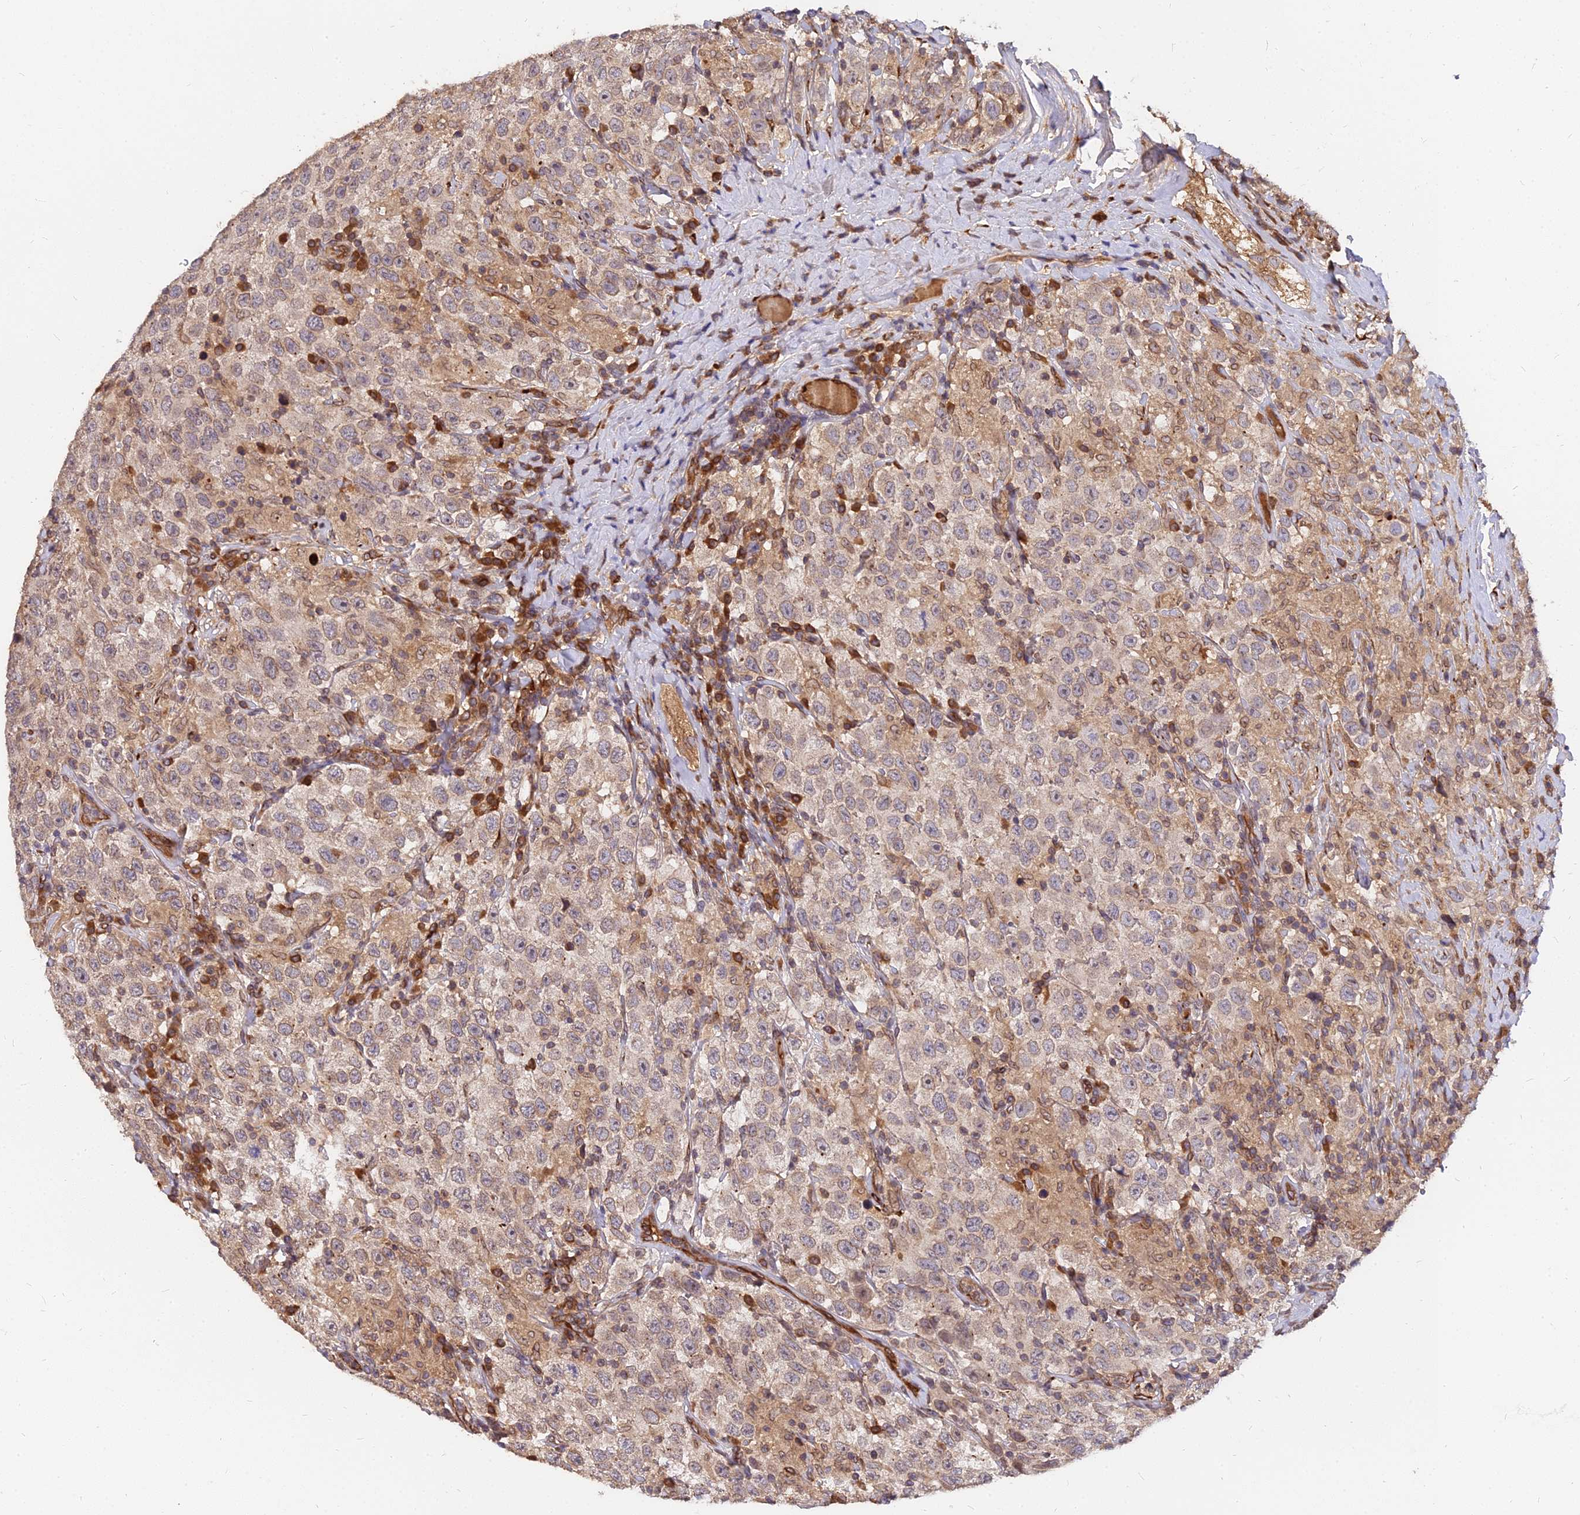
{"staining": {"intensity": "weak", "quantity": ">75%", "location": "cytoplasmic/membranous"}, "tissue": "testis cancer", "cell_type": "Tumor cells", "image_type": "cancer", "snomed": [{"axis": "morphology", "description": "Seminoma, NOS"}, {"axis": "topography", "description": "Testis"}], "caption": "Protein expression by immunohistochemistry reveals weak cytoplasmic/membranous expression in about >75% of tumor cells in testis seminoma. (DAB (3,3'-diaminobenzidine) IHC with brightfield microscopy, high magnification).", "gene": "PDE4D", "patient": {"sex": "male", "age": 41}}